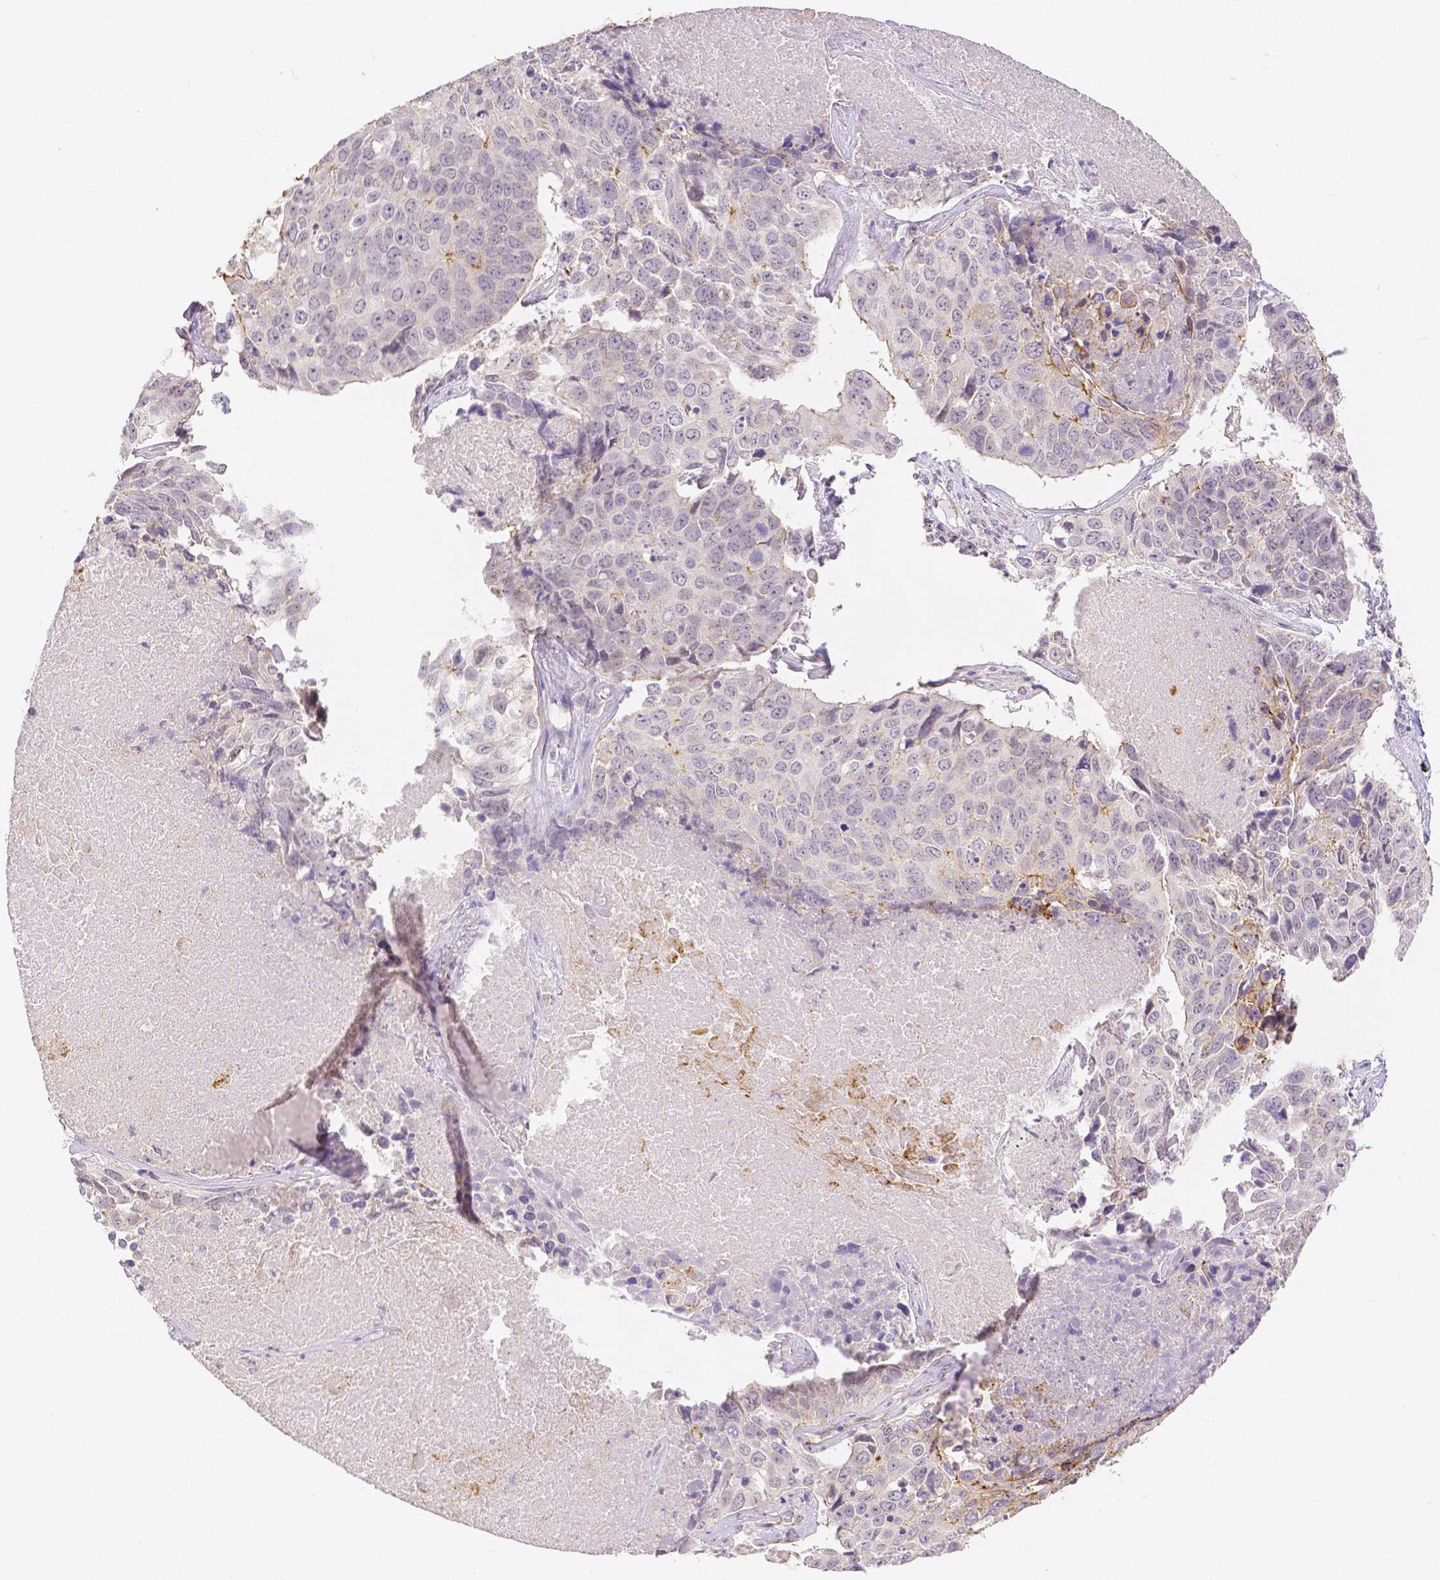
{"staining": {"intensity": "moderate", "quantity": "<25%", "location": "cytoplasmic/membranous"}, "tissue": "lung cancer", "cell_type": "Tumor cells", "image_type": "cancer", "snomed": [{"axis": "morphology", "description": "Normal tissue, NOS"}, {"axis": "morphology", "description": "Squamous cell carcinoma, NOS"}, {"axis": "topography", "description": "Bronchus"}, {"axis": "topography", "description": "Lung"}], "caption": "Moderate cytoplasmic/membranous protein expression is present in approximately <25% of tumor cells in lung cancer (squamous cell carcinoma).", "gene": "OCLN", "patient": {"sex": "male", "age": 64}}